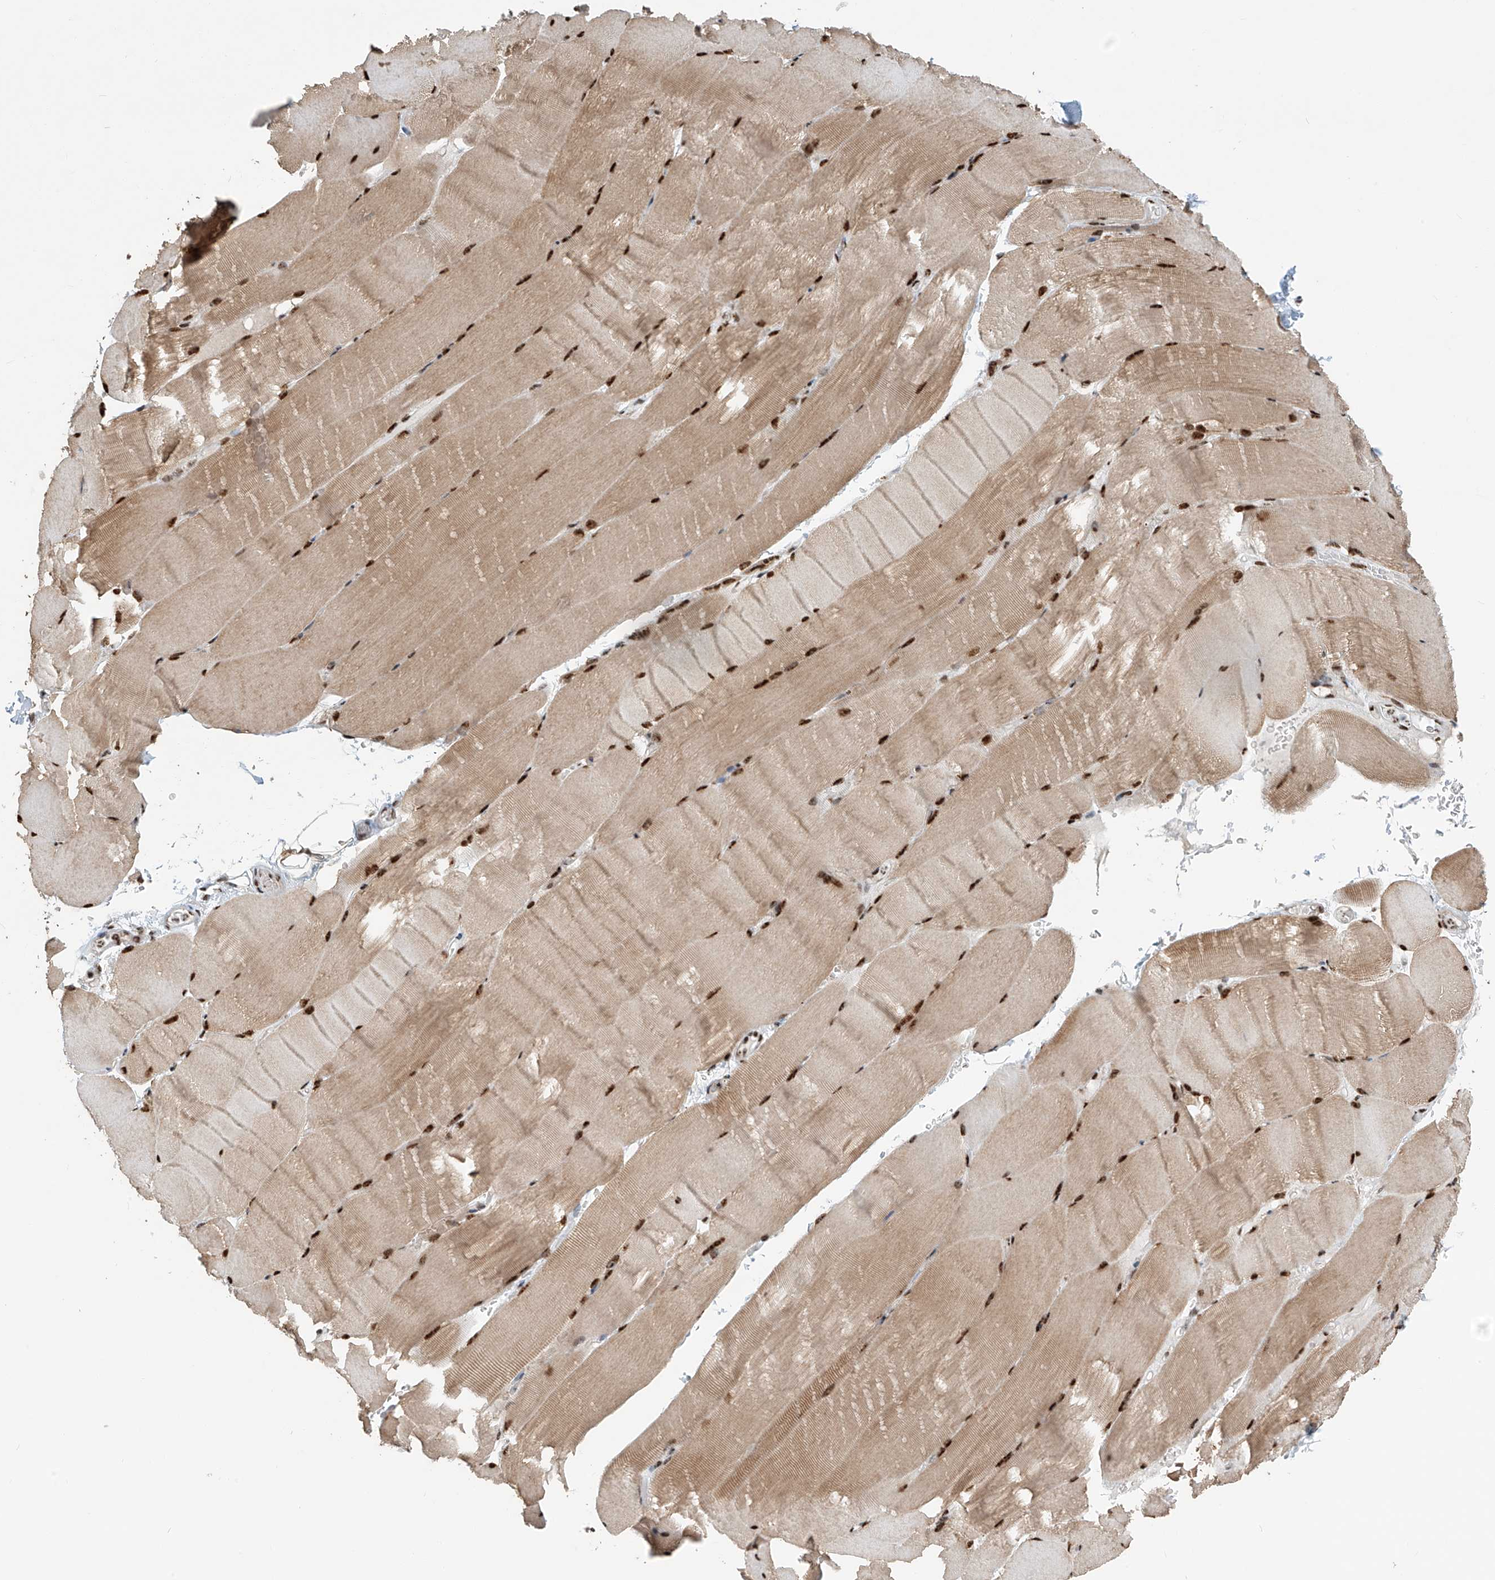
{"staining": {"intensity": "strong", "quantity": "25%-75%", "location": "cytoplasmic/membranous,nuclear"}, "tissue": "skeletal muscle", "cell_type": "Myocytes", "image_type": "normal", "snomed": [{"axis": "morphology", "description": "Normal tissue, NOS"}, {"axis": "topography", "description": "Skeletal muscle"}, {"axis": "topography", "description": "Parathyroid gland"}], "caption": "IHC (DAB (3,3'-diaminobenzidine)) staining of benign skeletal muscle demonstrates strong cytoplasmic/membranous,nuclear protein expression in approximately 25%-75% of myocytes. (IHC, brightfield microscopy, high magnification).", "gene": "ENSG00000257390", "patient": {"sex": "female", "age": 37}}